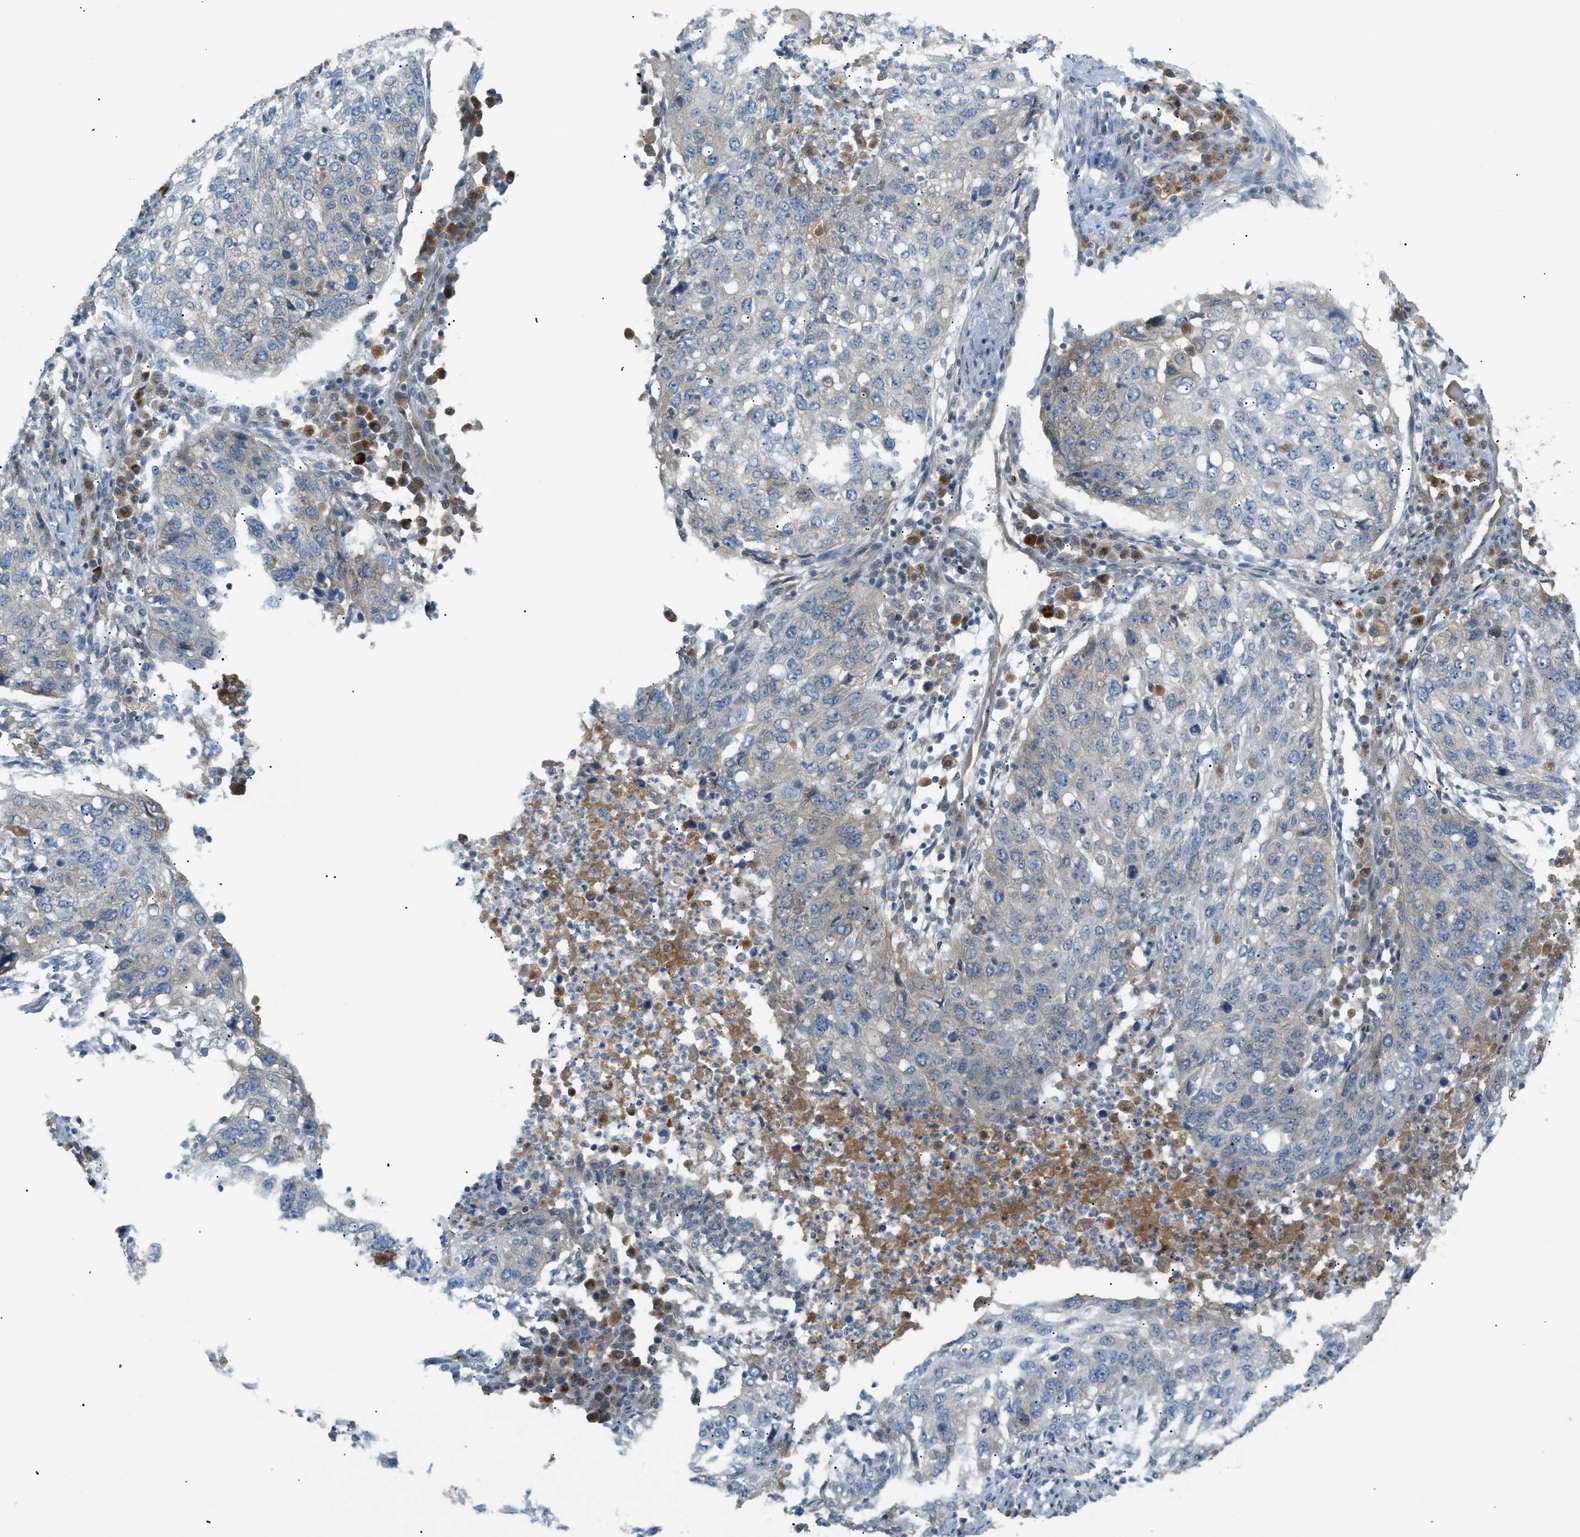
{"staining": {"intensity": "weak", "quantity": "<25%", "location": "cytoplasmic/membranous"}, "tissue": "lung cancer", "cell_type": "Tumor cells", "image_type": "cancer", "snomed": [{"axis": "morphology", "description": "Squamous cell carcinoma, NOS"}, {"axis": "topography", "description": "Lung"}], "caption": "There is no significant expression in tumor cells of lung cancer (squamous cell carcinoma).", "gene": "DYRK1A", "patient": {"sex": "female", "age": 63}}